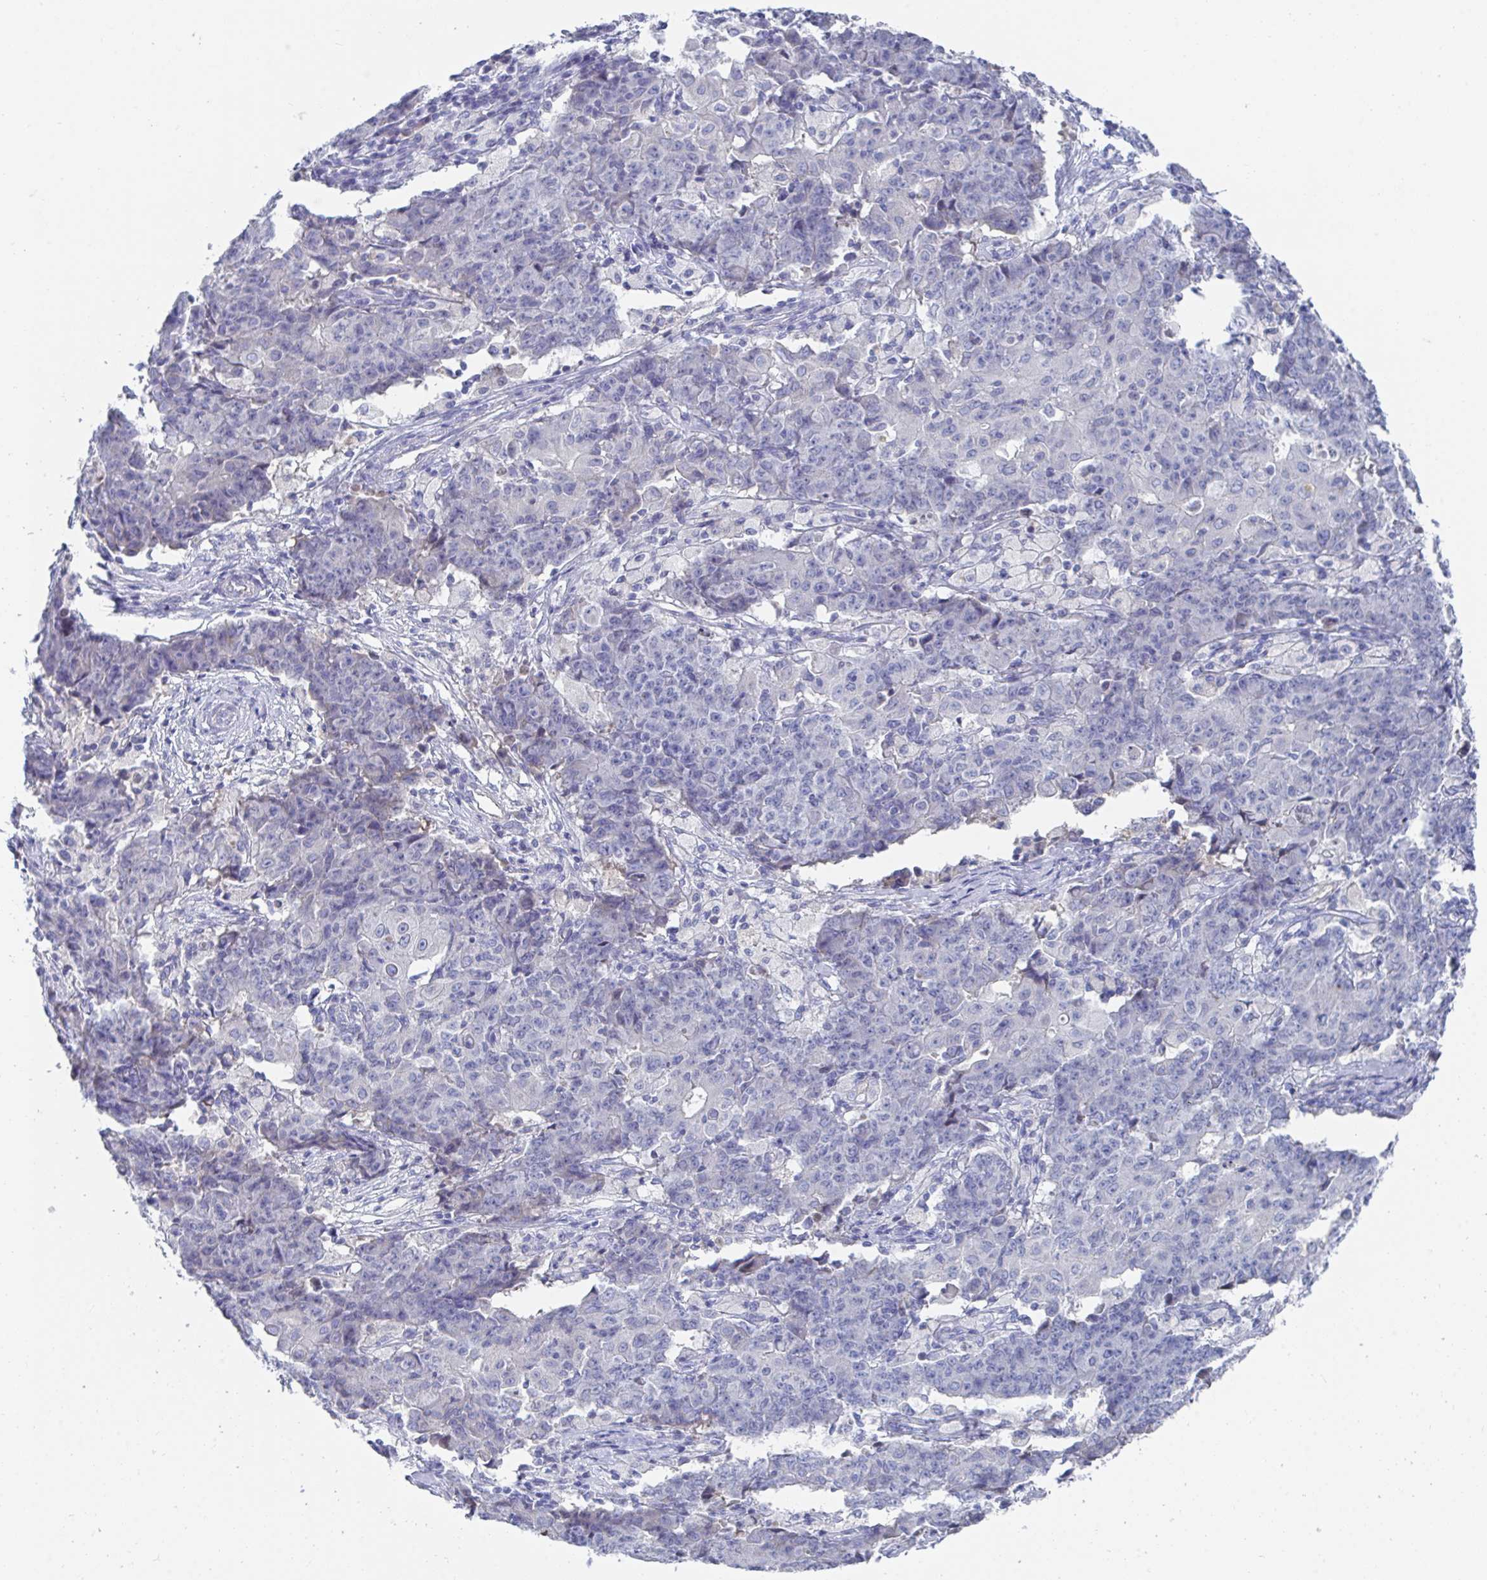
{"staining": {"intensity": "negative", "quantity": "none", "location": "none"}, "tissue": "ovarian cancer", "cell_type": "Tumor cells", "image_type": "cancer", "snomed": [{"axis": "morphology", "description": "Carcinoma, endometroid"}, {"axis": "topography", "description": "Ovary"}], "caption": "Tumor cells show no significant protein expression in endometroid carcinoma (ovarian). Brightfield microscopy of immunohistochemistry (IHC) stained with DAB (brown) and hematoxylin (blue), captured at high magnification.", "gene": "TNFAIP6", "patient": {"sex": "female", "age": 42}}